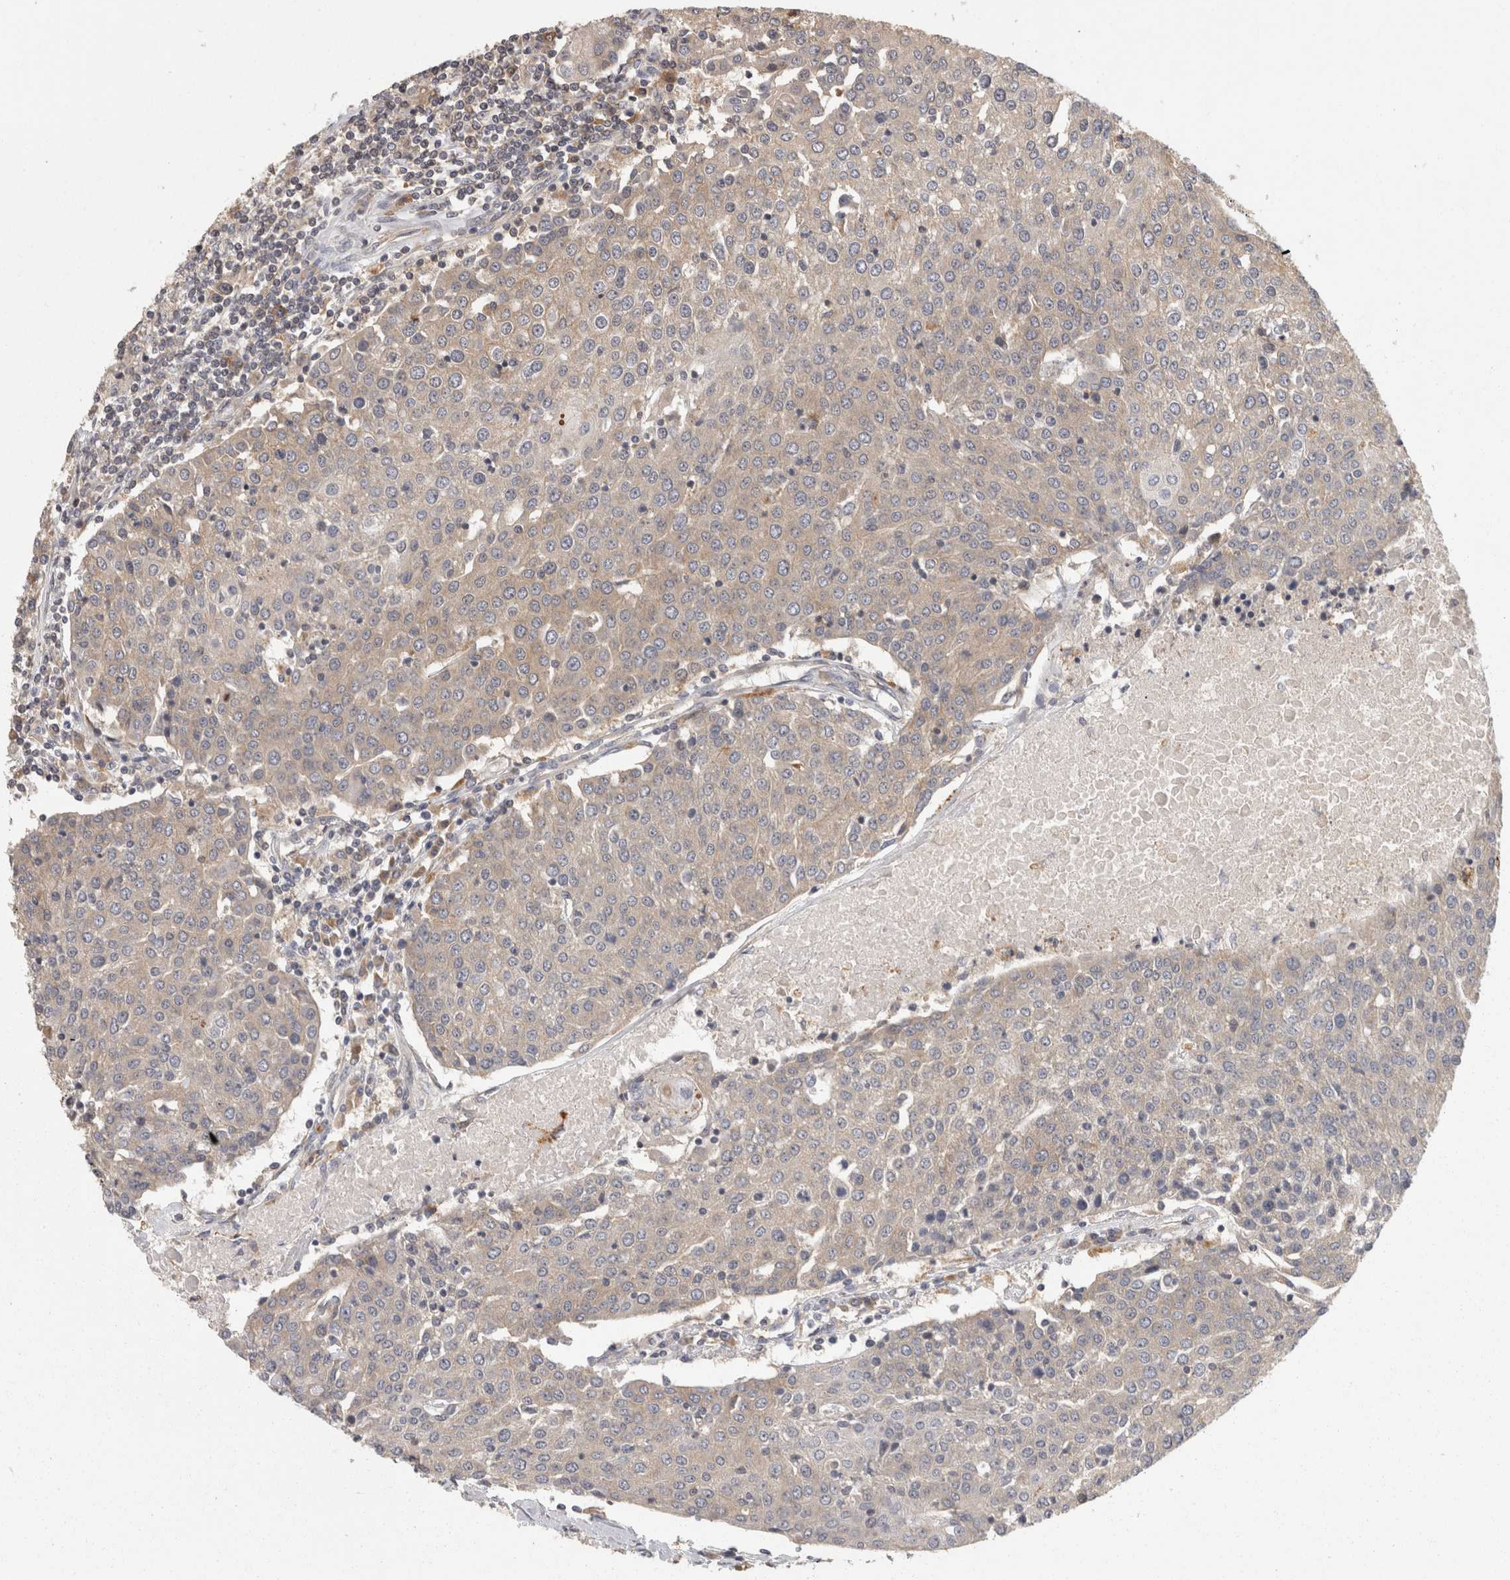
{"staining": {"intensity": "weak", "quantity": "<25%", "location": "cytoplasmic/membranous"}, "tissue": "urothelial cancer", "cell_type": "Tumor cells", "image_type": "cancer", "snomed": [{"axis": "morphology", "description": "Urothelial carcinoma, High grade"}, {"axis": "topography", "description": "Urinary bladder"}], "caption": "This is a micrograph of immunohistochemistry (IHC) staining of urothelial carcinoma (high-grade), which shows no positivity in tumor cells. Nuclei are stained in blue.", "gene": "ACAT2", "patient": {"sex": "female", "age": 85}}